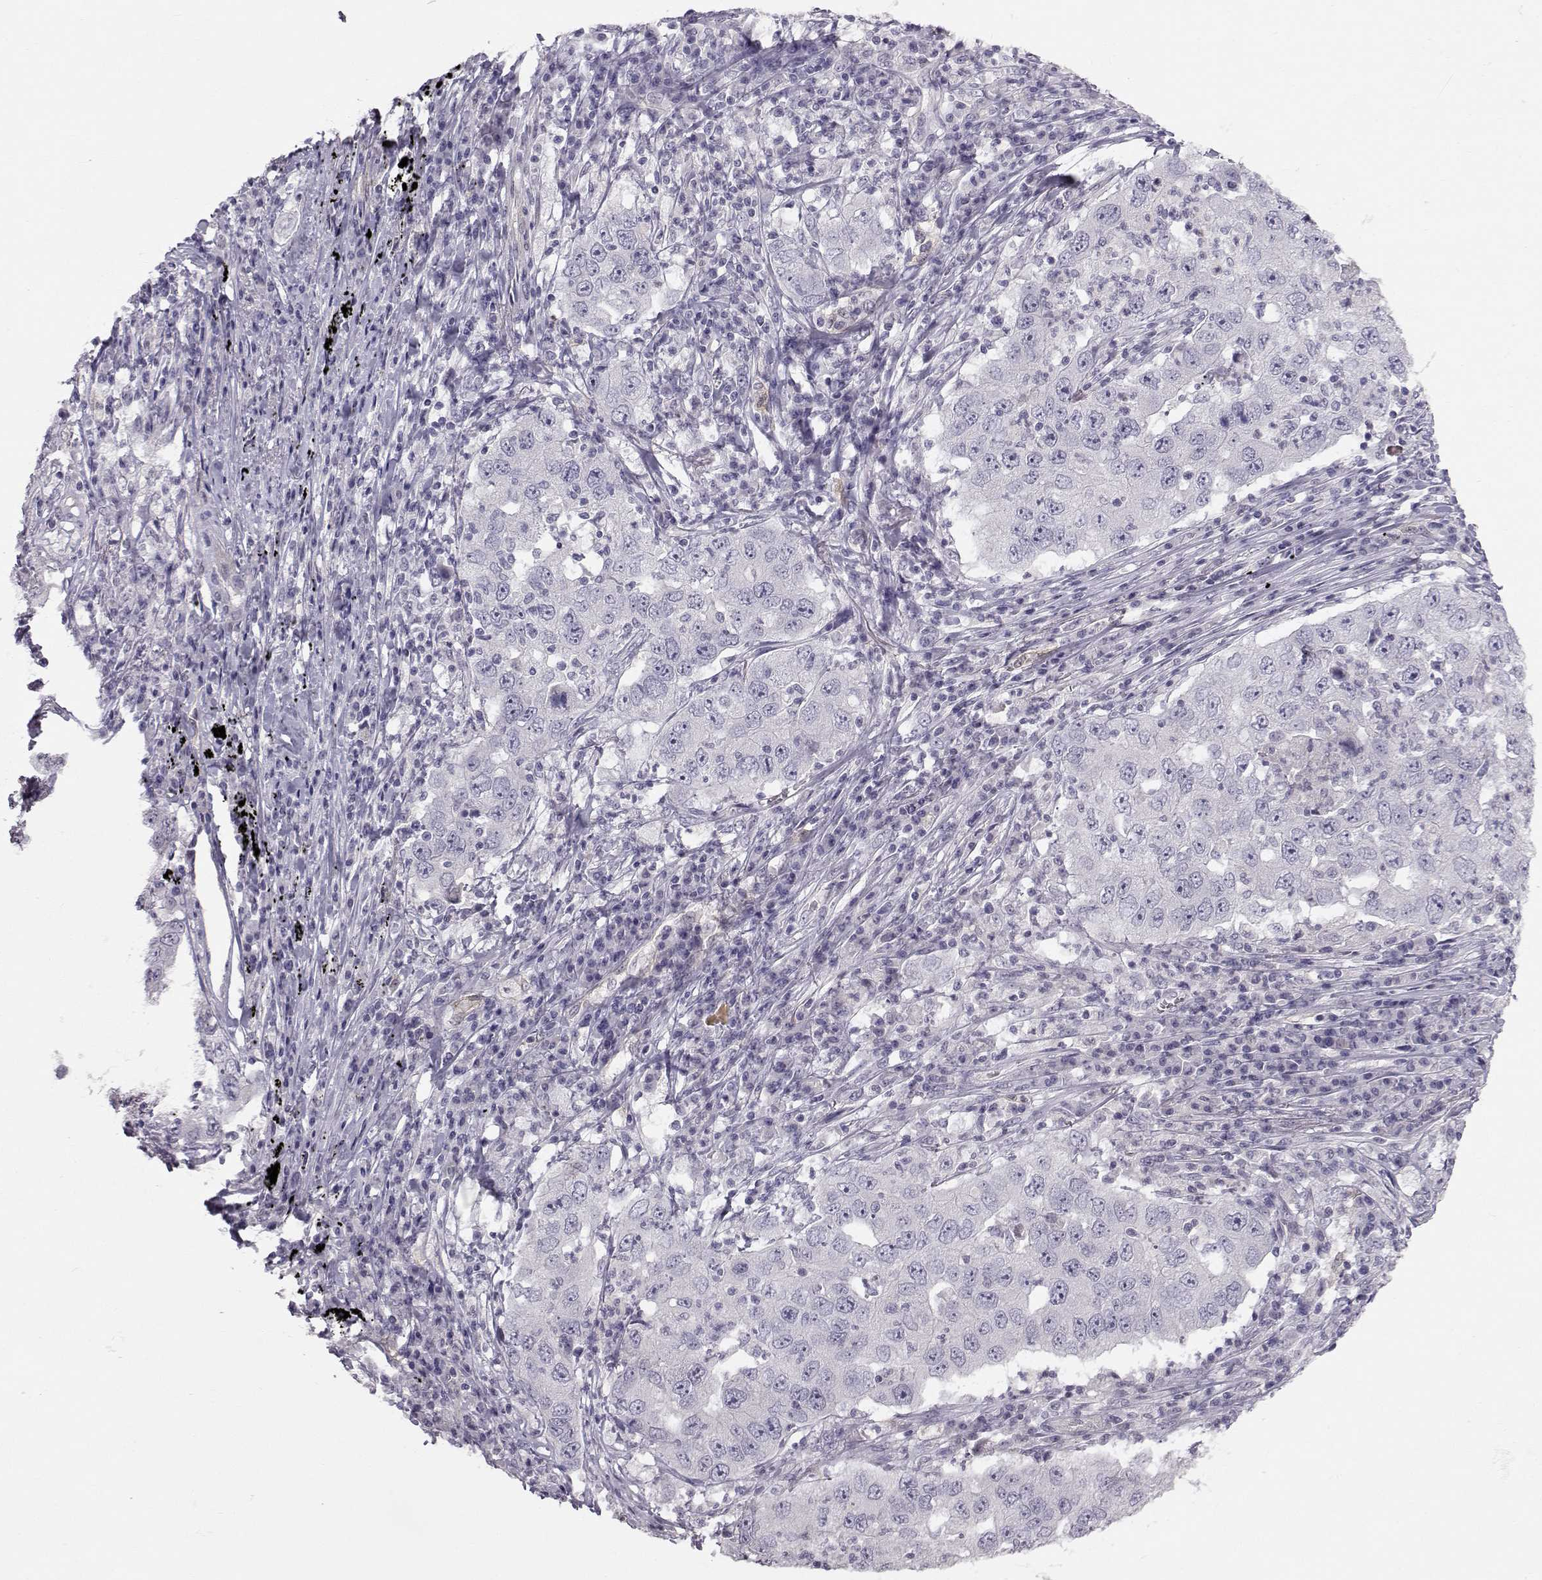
{"staining": {"intensity": "negative", "quantity": "none", "location": "none"}, "tissue": "lung cancer", "cell_type": "Tumor cells", "image_type": "cancer", "snomed": [{"axis": "morphology", "description": "Adenocarcinoma, NOS"}, {"axis": "topography", "description": "Lung"}], "caption": "Protein analysis of lung cancer reveals no significant positivity in tumor cells.", "gene": "PGM5", "patient": {"sex": "male", "age": 73}}